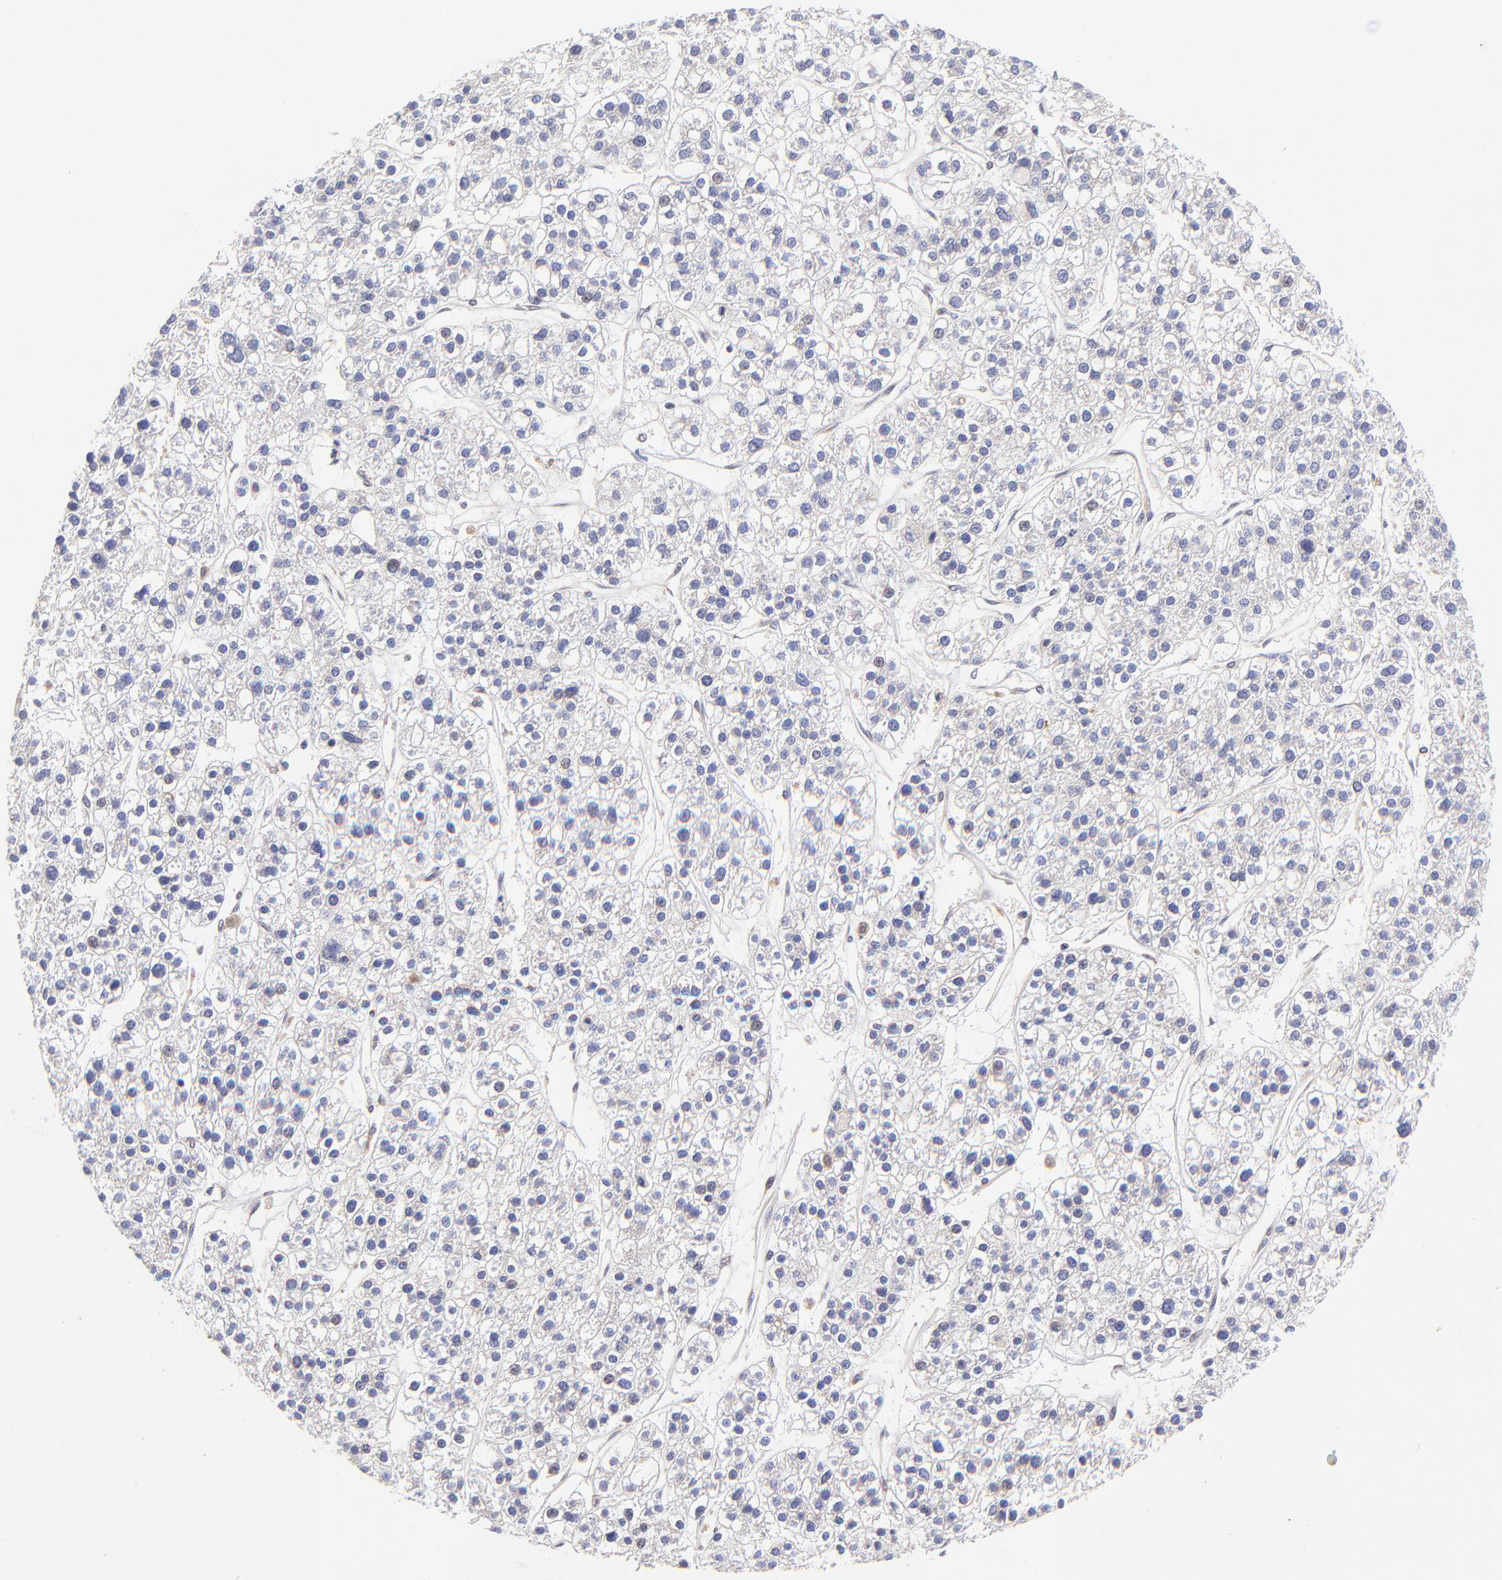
{"staining": {"intensity": "weak", "quantity": "<25%", "location": "cytoplasmic/membranous"}, "tissue": "liver cancer", "cell_type": "Tumor cells", "image_type": "cancer", "snomed": [{"axis": "morphology", "description": "Carcinoma, Hepatocellular, NOS"}, {"axis": "topography", "description": "Liver"}], "caption": "DAB immunohistochemical staining of human hepatocellular carcinoma (liver) reveals no significant expression in tumor cells.", "gene": "TNRC6B", "patient": {"sex": "female", "age": 85}}